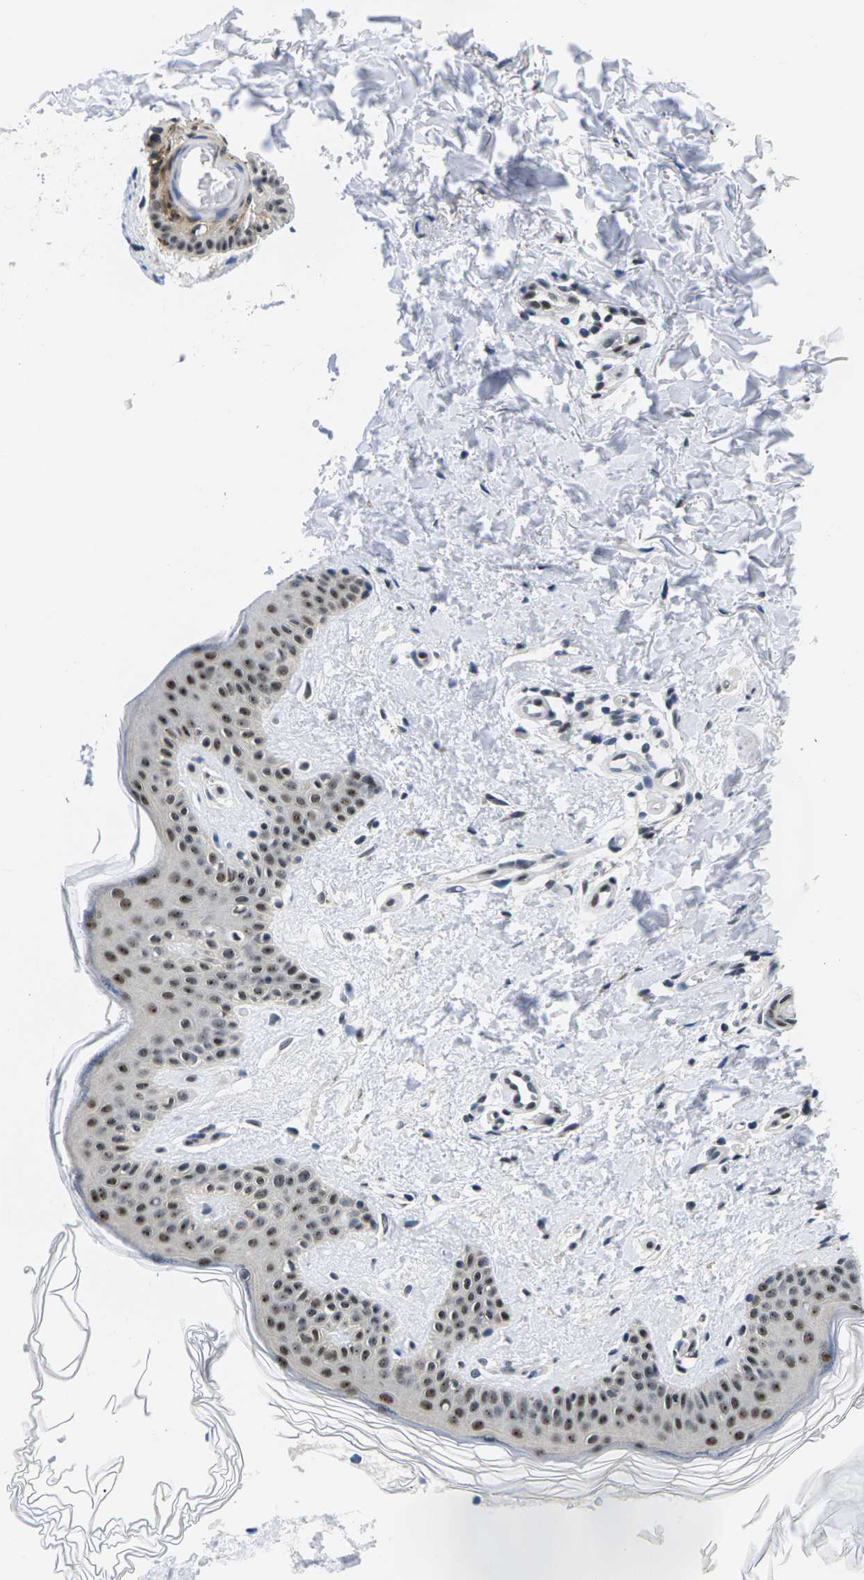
{"staining": {"intensity": "negative", "quantity": "none", "location": "none"}, "tissue": "skin", "cell_type": "Fibroblasts", "image_type": "normal", "snomed": [{"axis": "morphology", "description": "Normal tissue, NOS"}, {"axis": "topography", "description": "Skin"}], "caption": "An IHC histopathology image of benign skin is shown. There is no staining in fibroblasts of skin. (Brightfield microscopy of DAB (3,3'-diaminobenzidine) immunohistochemistry at high magnification).", "gene": "NSRP1", "patient": {"sex": "male", "age": 40}}